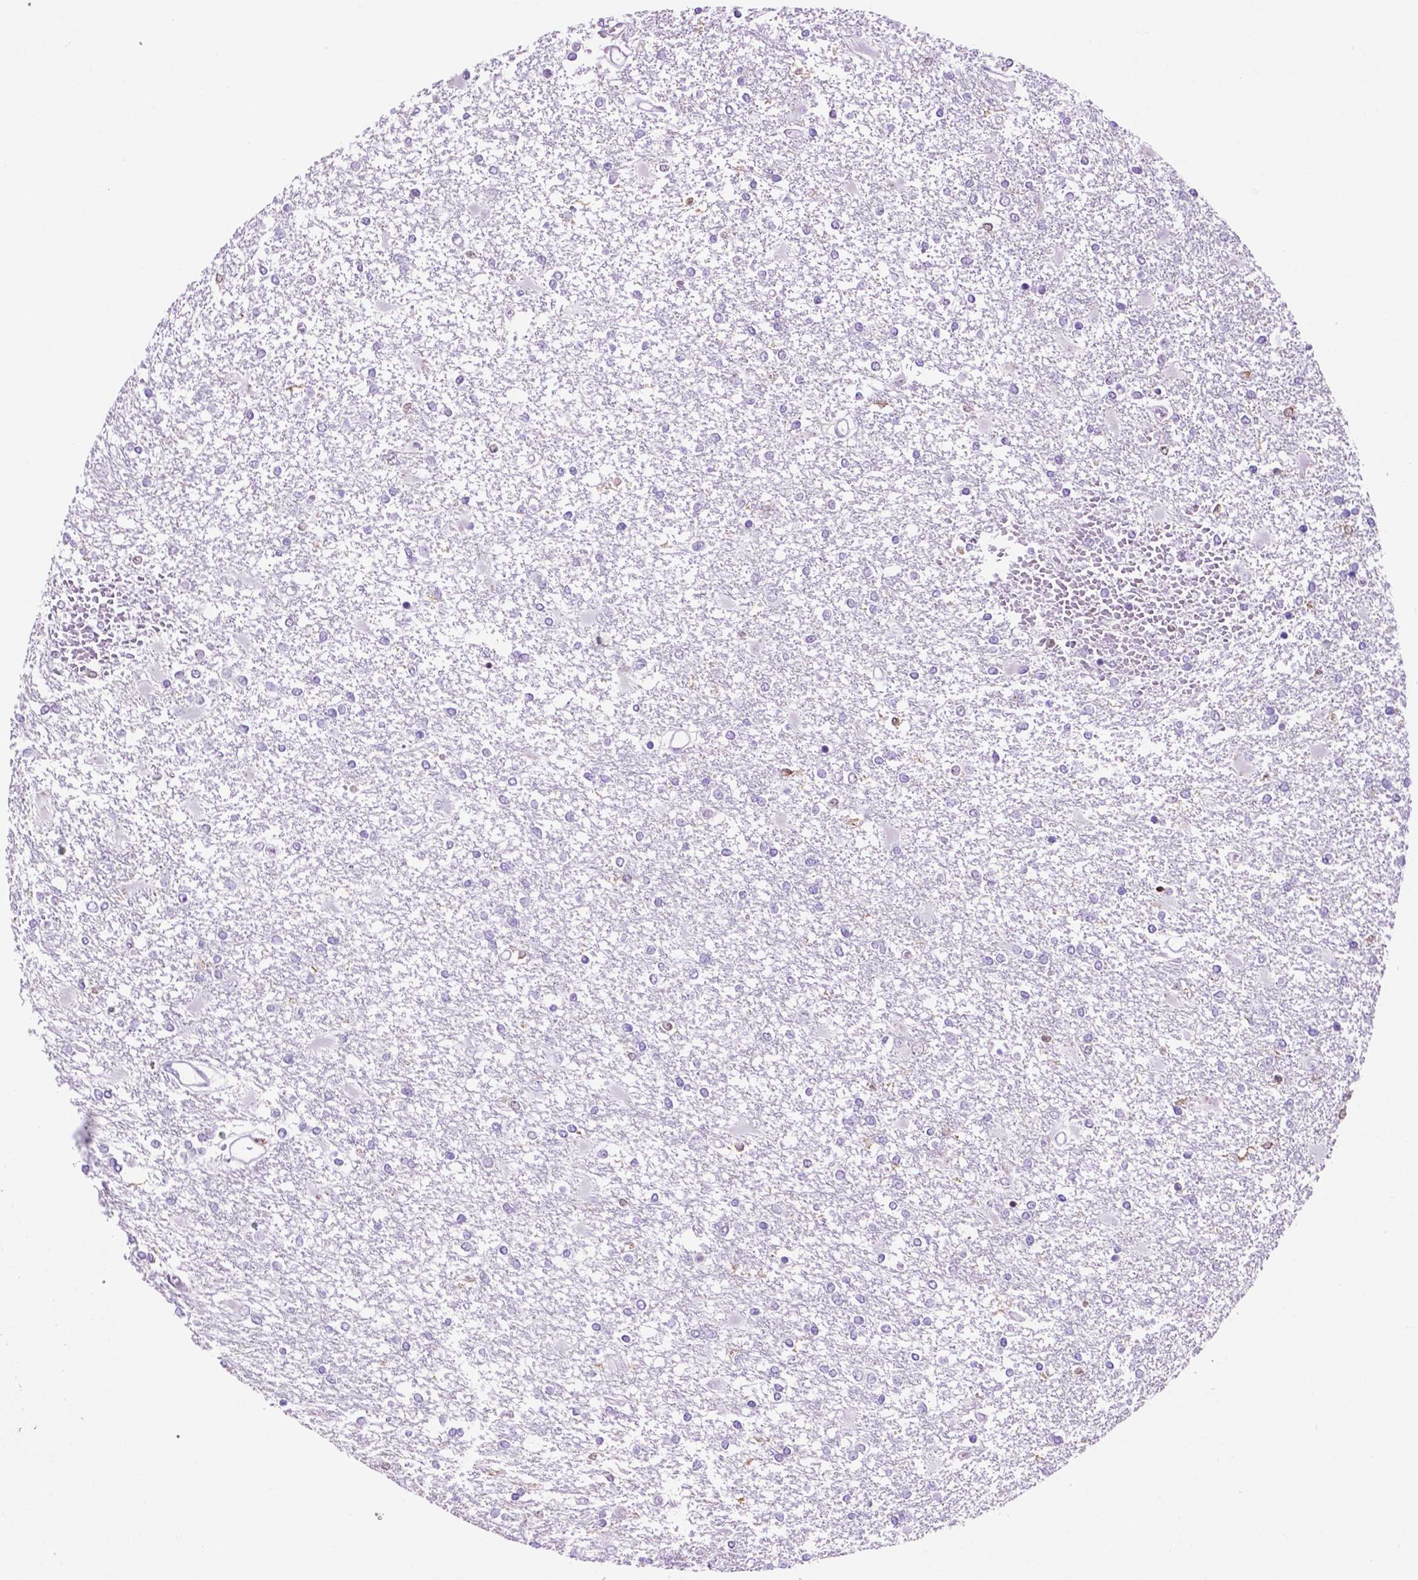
{"staining": {"intensity": "negative", "quantity": "none", "location": "none"}, "tissue": "glioma", "cell_type": "Tumor cells", "image_type": "cancer", "snomed": [{"axis": "morphology", "description": "Glioma, malignant, High grade"}, {"axis": "topography", "description": "Cerebral cortex"}], "caption": "Immunohistochemical staining of high-grade glioma (malignant) exhibits no significant positivity in tumor cells.", "gene": "ACY3", "patient": {"sex": "male", "age": 79}}